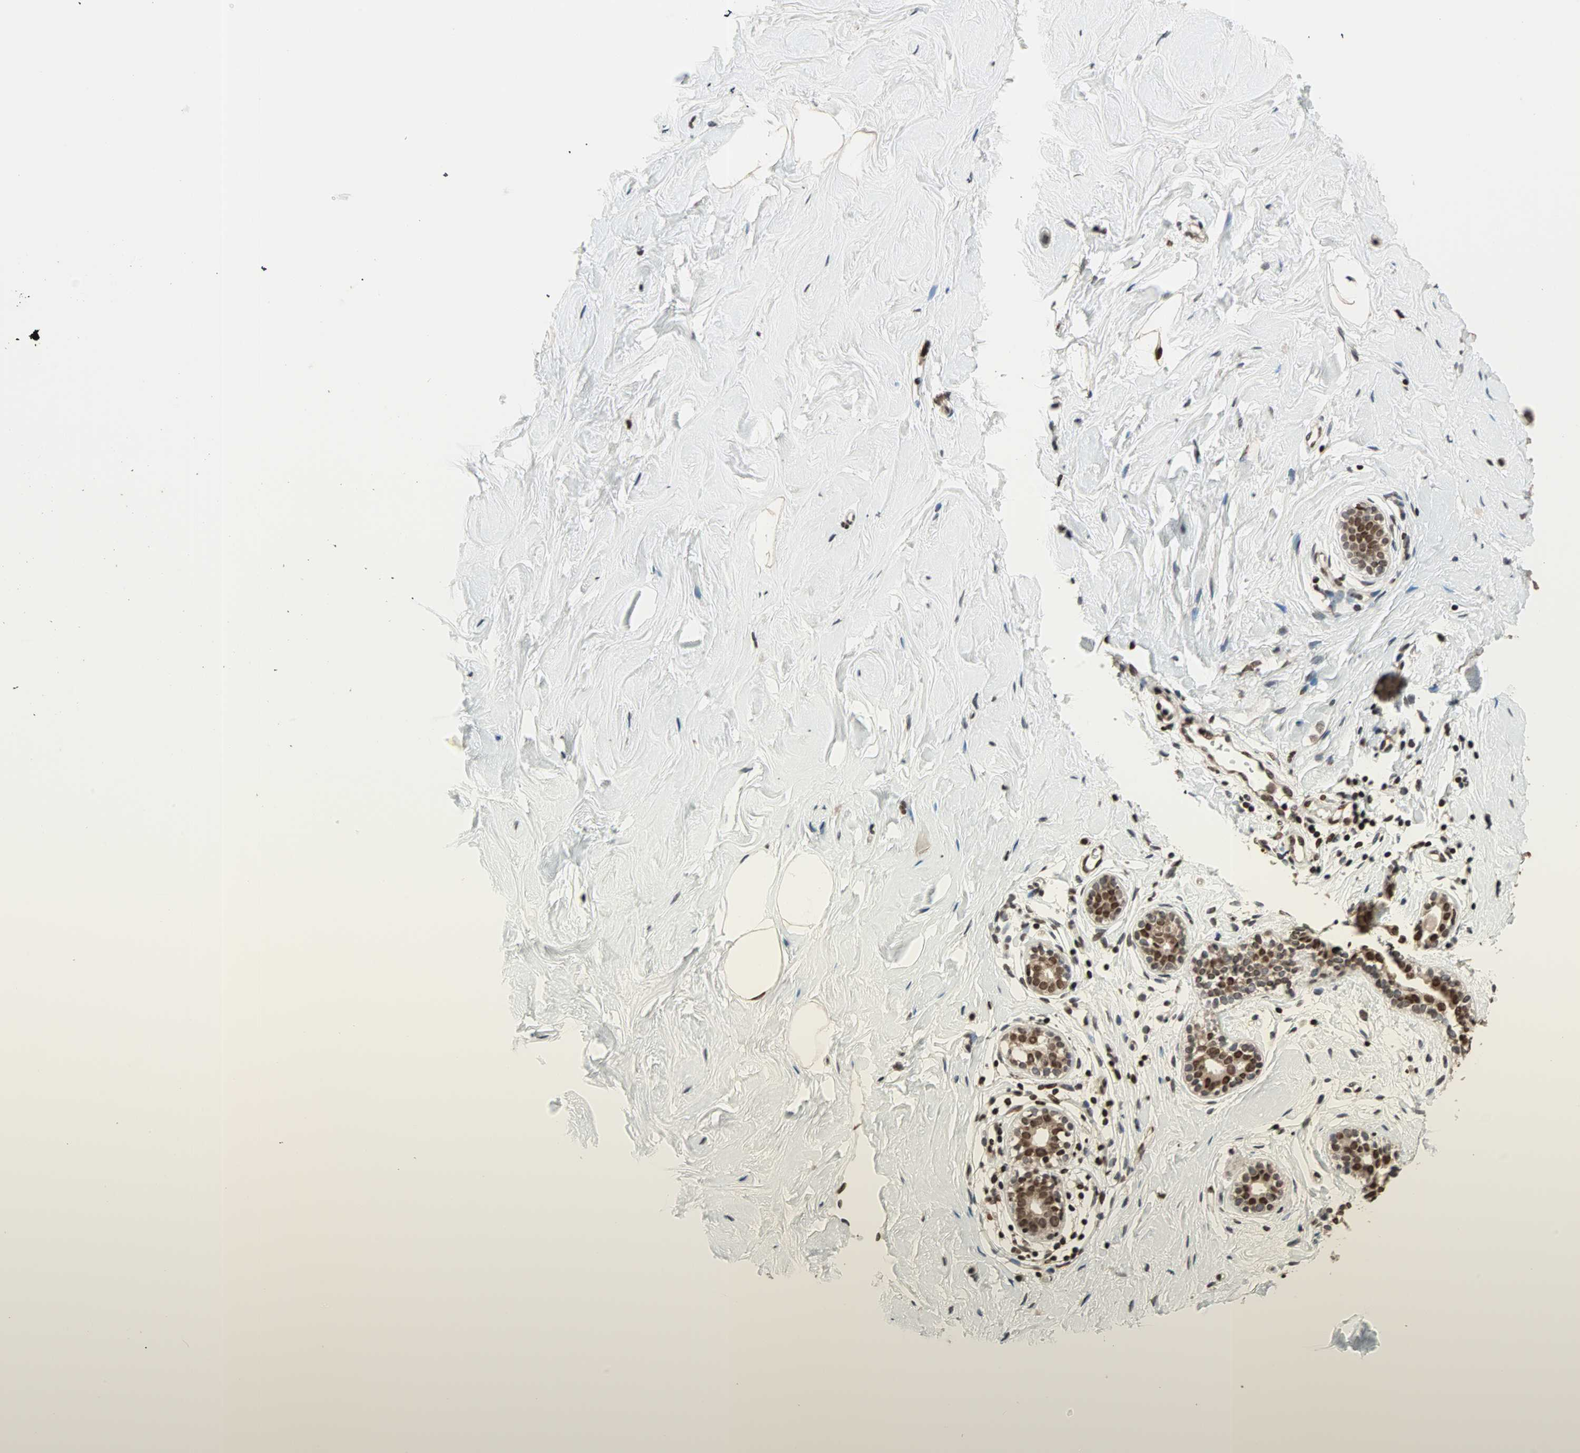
{"staining": {"intensity": "moderate", "quantity": "<25%", "location": "nuclear"}, "tissue": "breast", "cell_type": "Adipocytes", "image_type": "normal", "snomed": [{"axis": "morphology", "description": "Normal tissue, NOS"}, {"axis": "topography", "description": "Breast"}], "caption": "Protein analysis of unremarkable breast exhibits moderate nuclear expression in about <25% of adipocytes. (DAB IHC with brightfield microscopy, high magnification).", "gene": "DAZAP1", "patient": {"sex": "female", "age": 23}}